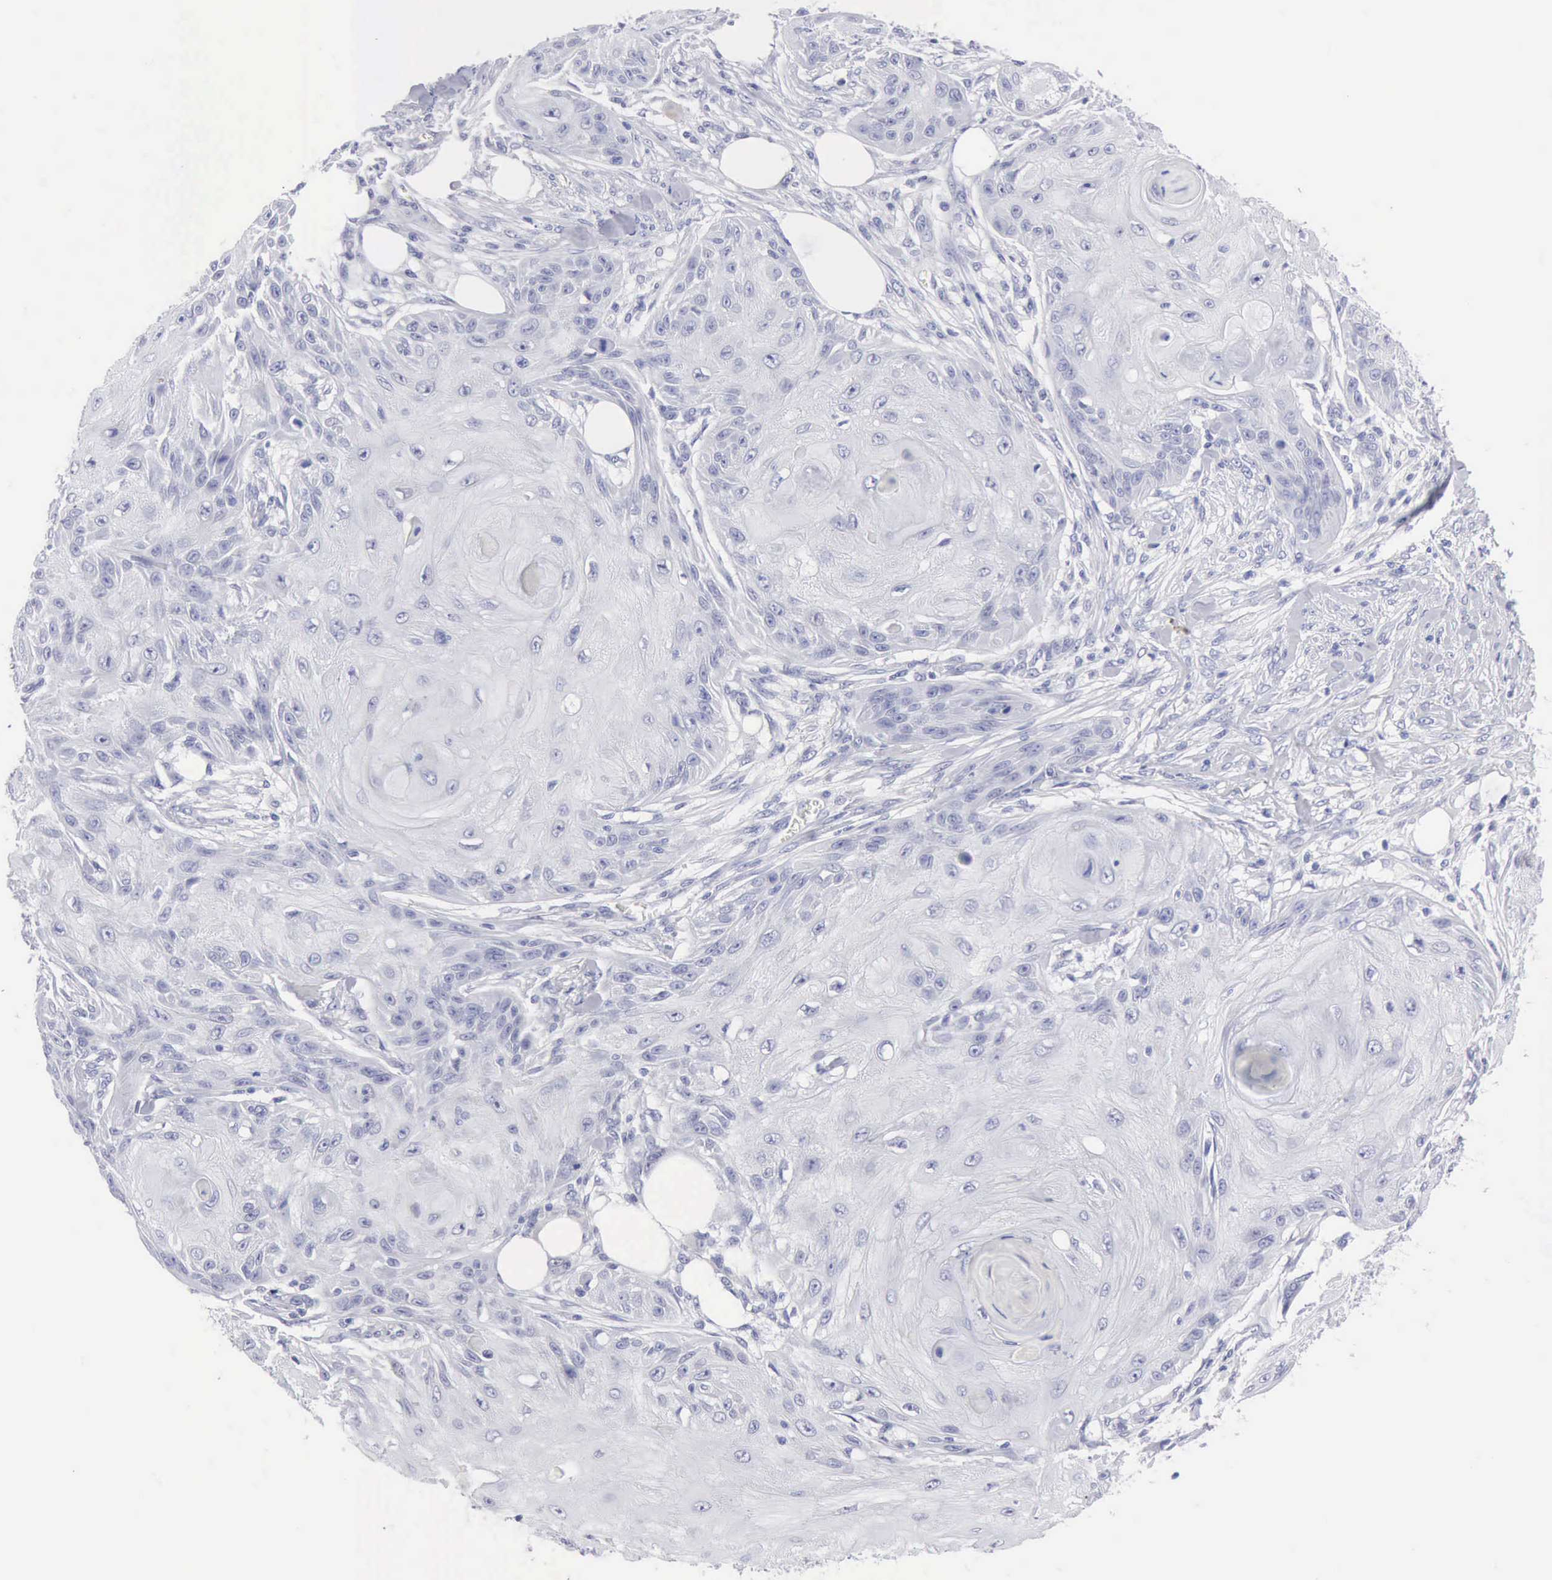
{"staining": {"intensity": "negative", "quantity": "none", "location": "none"}, "tissue": "skin cancer", "cell_type": "Tumor cells", "image_type": "cancer", "snomed": [{"axis": "morphology", "description": "Squamous cell carcinoma, NOS"}, {"axis": "topography", "description": "Skin"}], "caption": "Immunohistochemical staining of human skin cancer (squamous cell carcinoma) reveals no significant positivity in tumor cells.", "gene": "ANGEL1", "patient": {"sex": "female", "age": 88}}